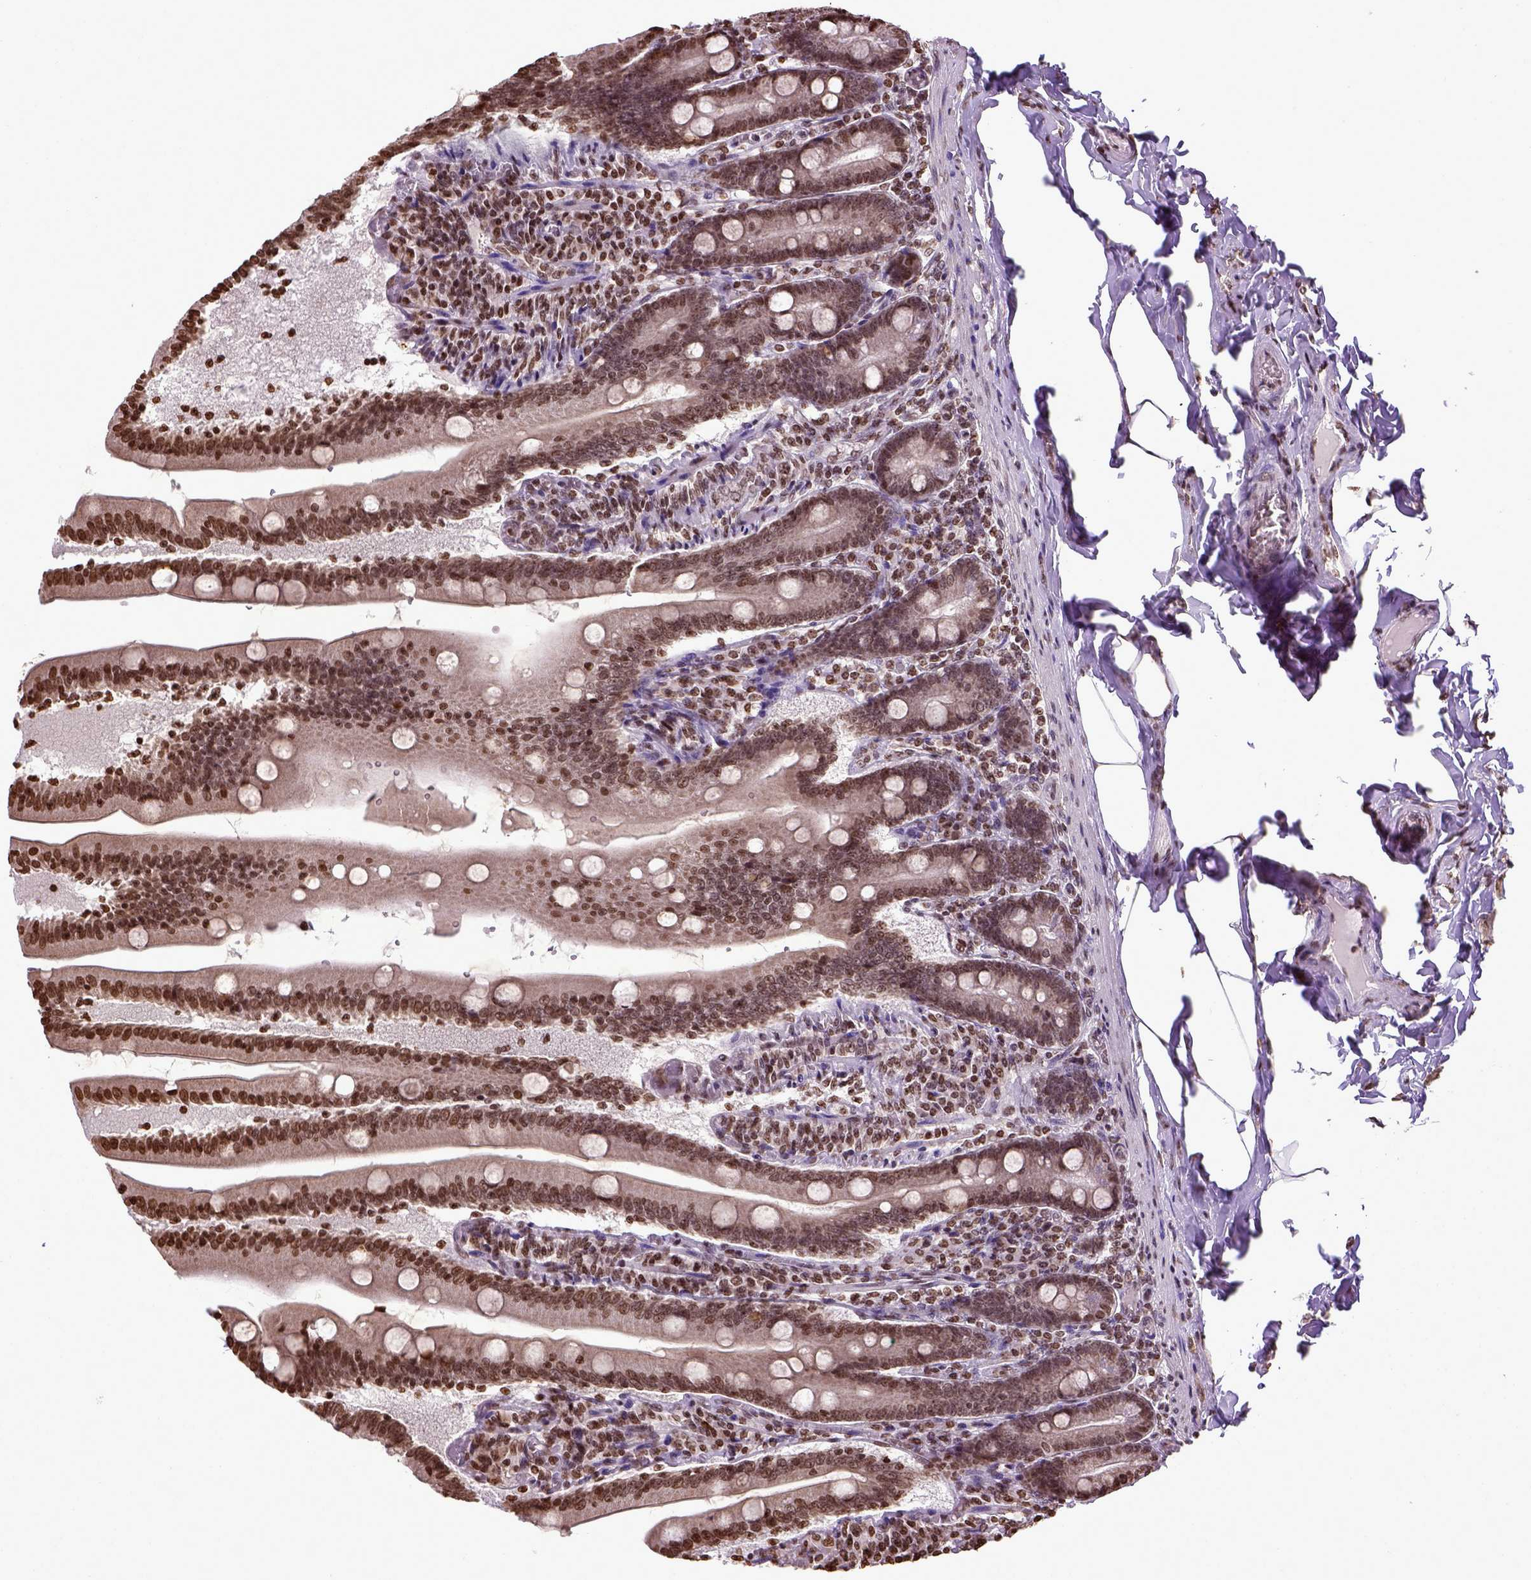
{"staining": {"intensity": "moderate", "quantity": ">75%", "location": "nuclear"}, "tissue": "small intestine", "cell_type": "Glandular cells", "image_type": "normal", "snomed": [{"axis": "morphology", "description": "Normal tissue, NOS"}, {"axis": "topography", "description": "Small intestine"}], "caption": "IHC staining of unremarkable small intestine, which exhibits medium levels of moderate nuclear positivity in about >75% of glandular cells indicating moderate nuclear protein expression. The staining was performed using DAB (brown) for protein detection and nuclei were counterstained in hematoxylin (blue).", "gene": "ZNF75D", "patient": {"sex": "male", "age": 37}}